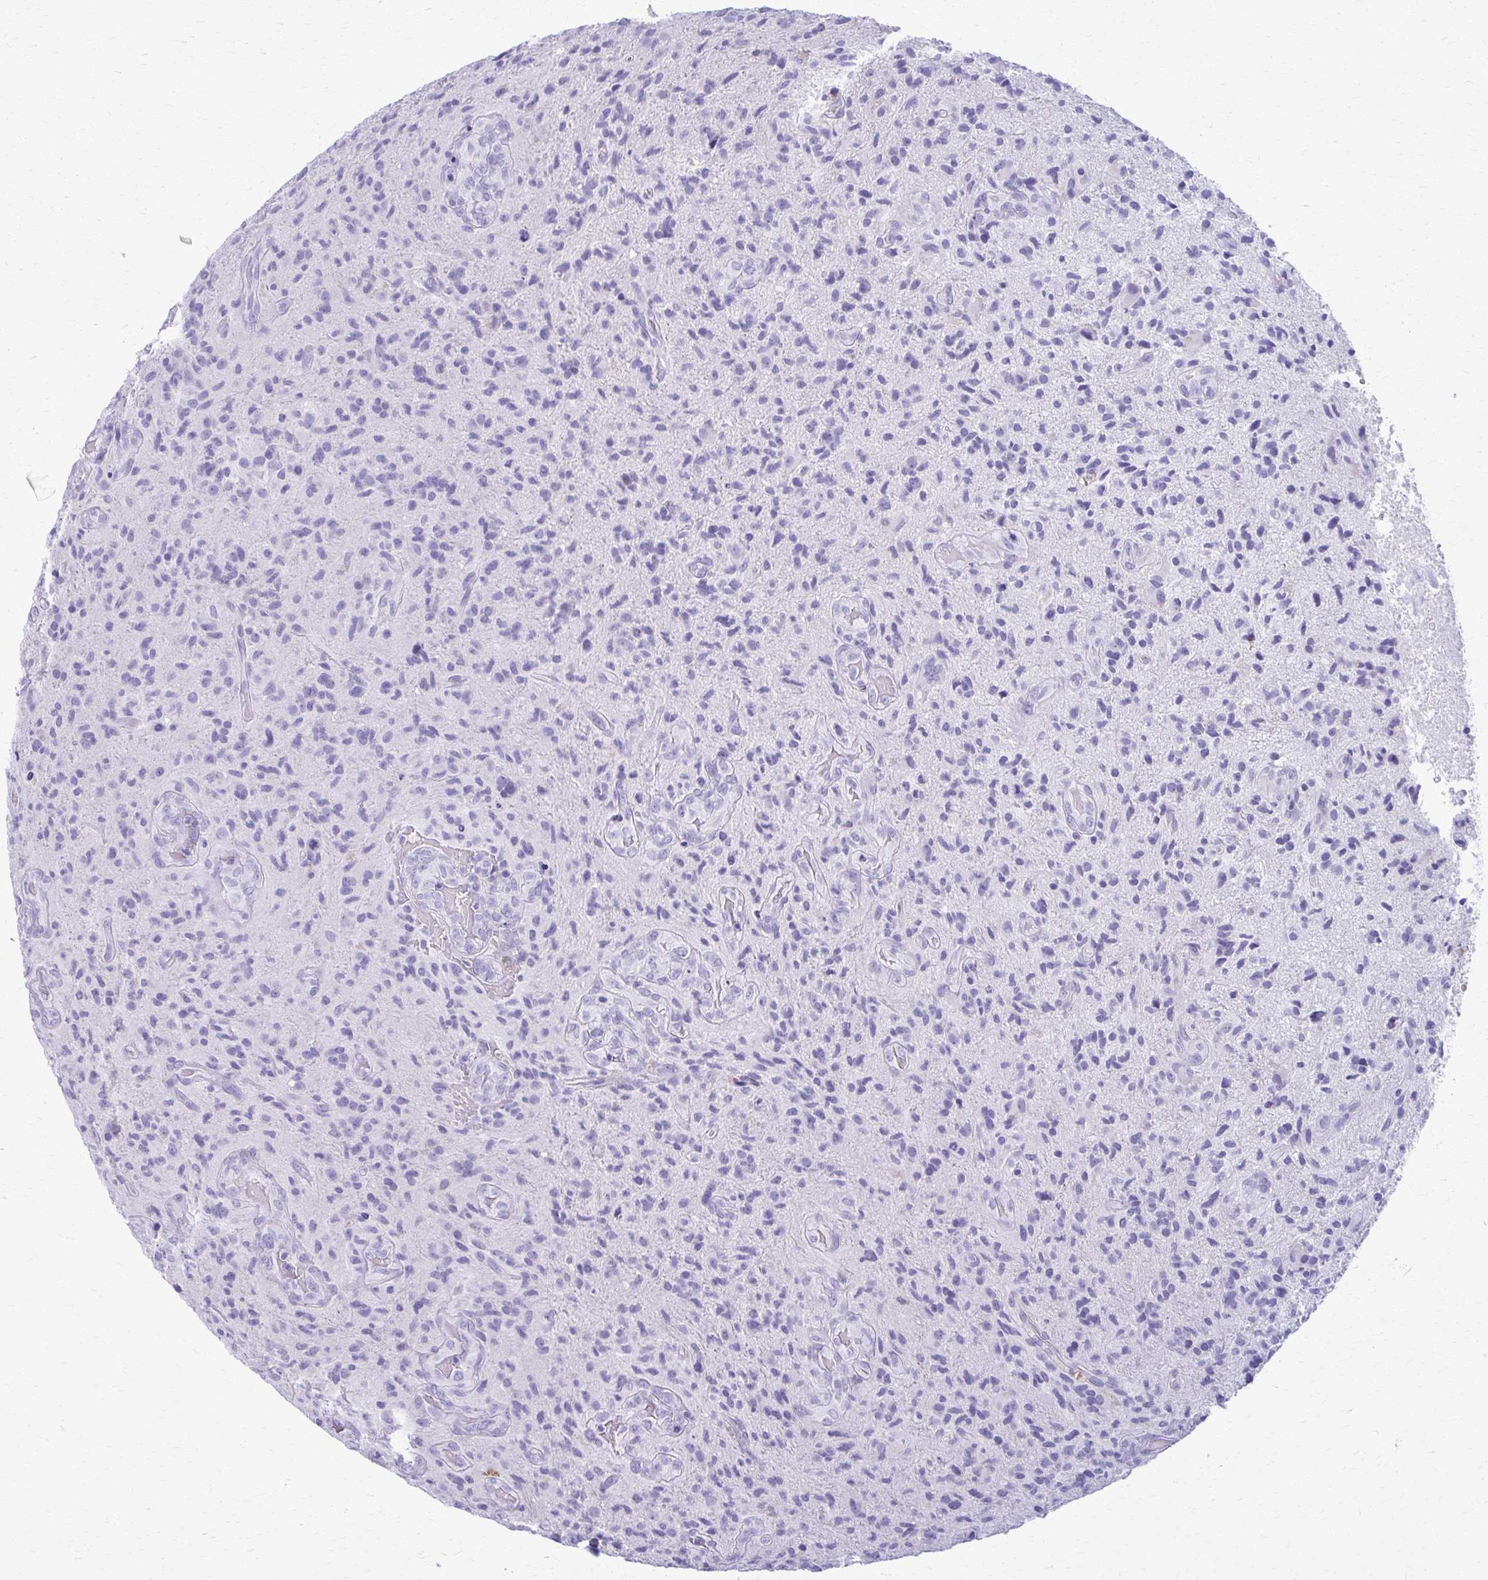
{"staining": {"intensity": "negative", "quantity": "none", "location": "none"}, "tissue": "glioma", "cell_type": "Tumor cells", "image_type": "cancer", "snomed": [{"axis": "morphology", "description": "Glioma, malignant, High grade"}, {"axis": "topography", "description": "Brain"}], "caption": "Immunohistochemistry photomicrograph of human malignant glioma (high-grade) stained for a protein (brown), which demonstrates no expression in tumor cells. (DAB (3,3'-diaminobenzidine) immunohistochemistry with hematoxylin counter stain).", "gene": "ACSM2B", "patient": {"sex": "male", "age": 55}}